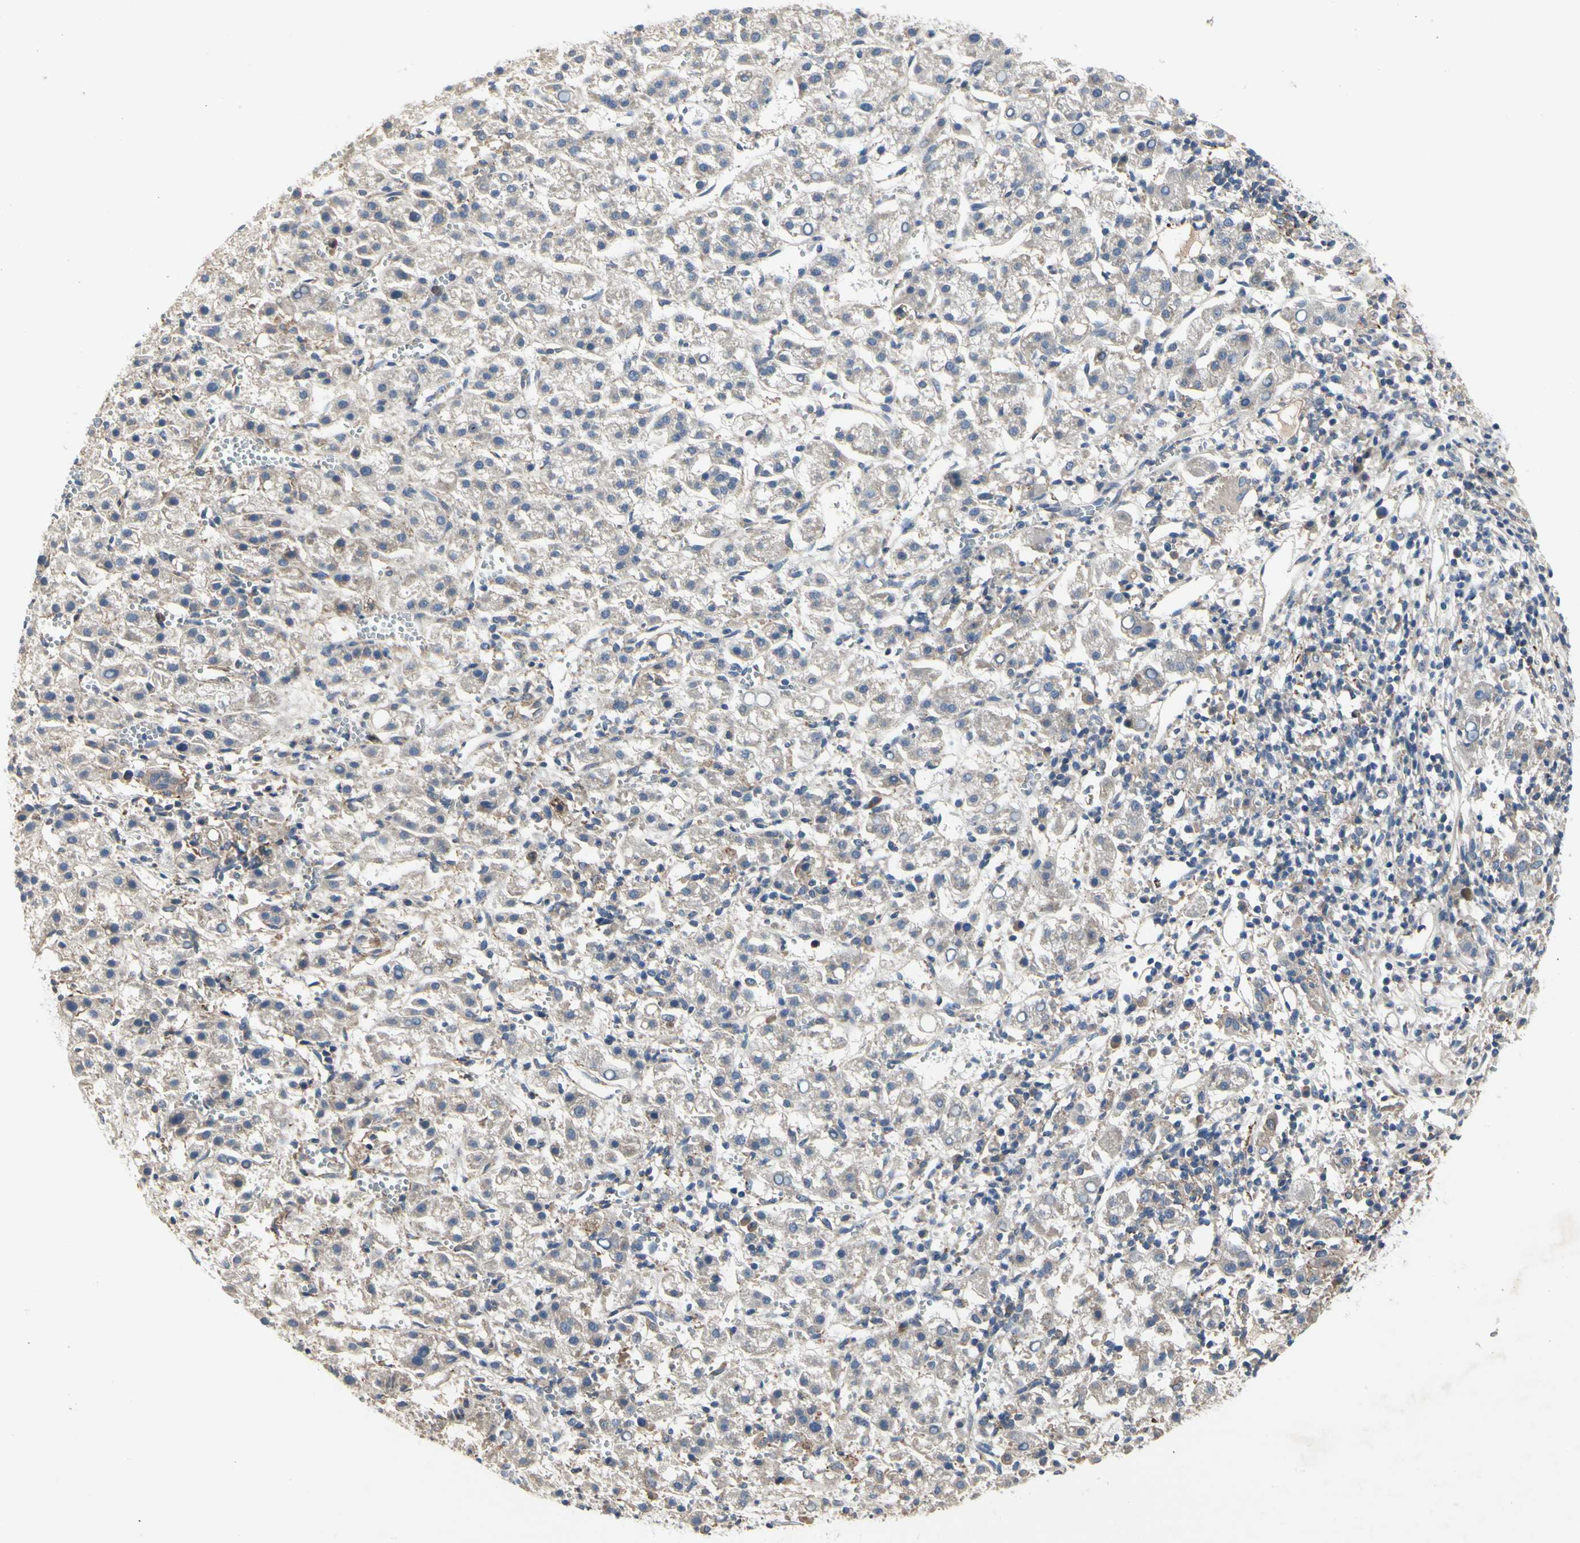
{"staining": {"intensity": "negative", "quantity": "none", "location": "none"}, "tissue": "liver cancer", "cell_type": "Tumor cells", "image_type": "cancer", "snomed": [{"axis": "morphology", "description": "Carcinoma, Hepatocellular, NOS"}, {"axis": "topography", "description": "Liver"}], "caption": "An IHC image of hepatocellular carcinoma (liver) is shown. There is no staining in tumor cells of hepatocellular carcinoma (liver).", "gene": "CRTAC1", "patient": {"sex": "female", "age": 58}}